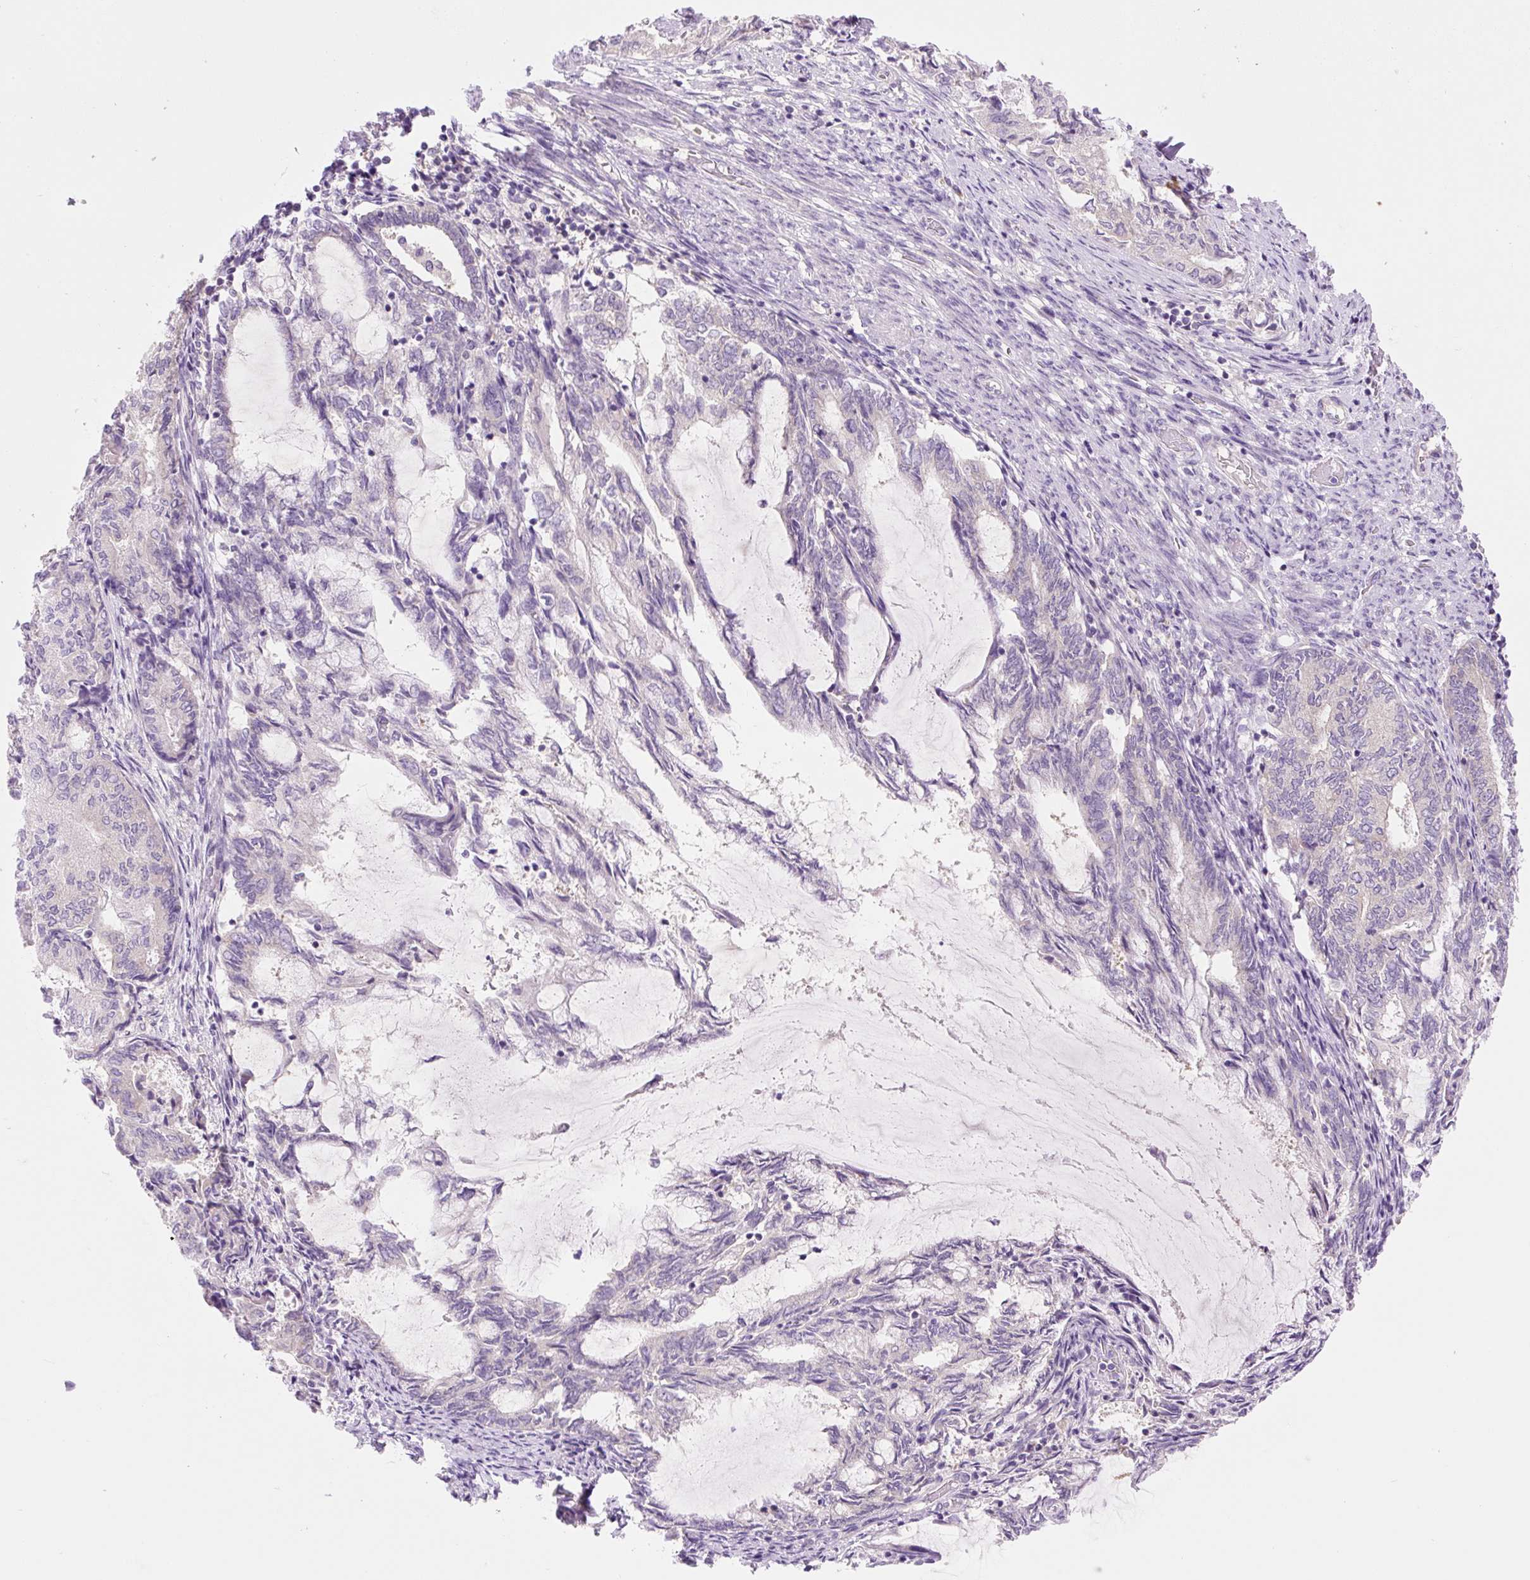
{"staining": {"intensity": "negative", "quantity": "none", "location": "none"}, "tissue": "endometrial cancer", "cell_type": "Tumor cells", "image_type": "cancer", "snomed": [{"axis": "morphology", "description": "Adenocarcinoma, NOS"}, {"axis": "topography", "description": "Endometrium"}], "caption": "Image shows no significant protein expression in tumor cells of endometrial adenocarcinoma.", "gene": "CELF6", "patient": {"sex": "female", "age": 80}}